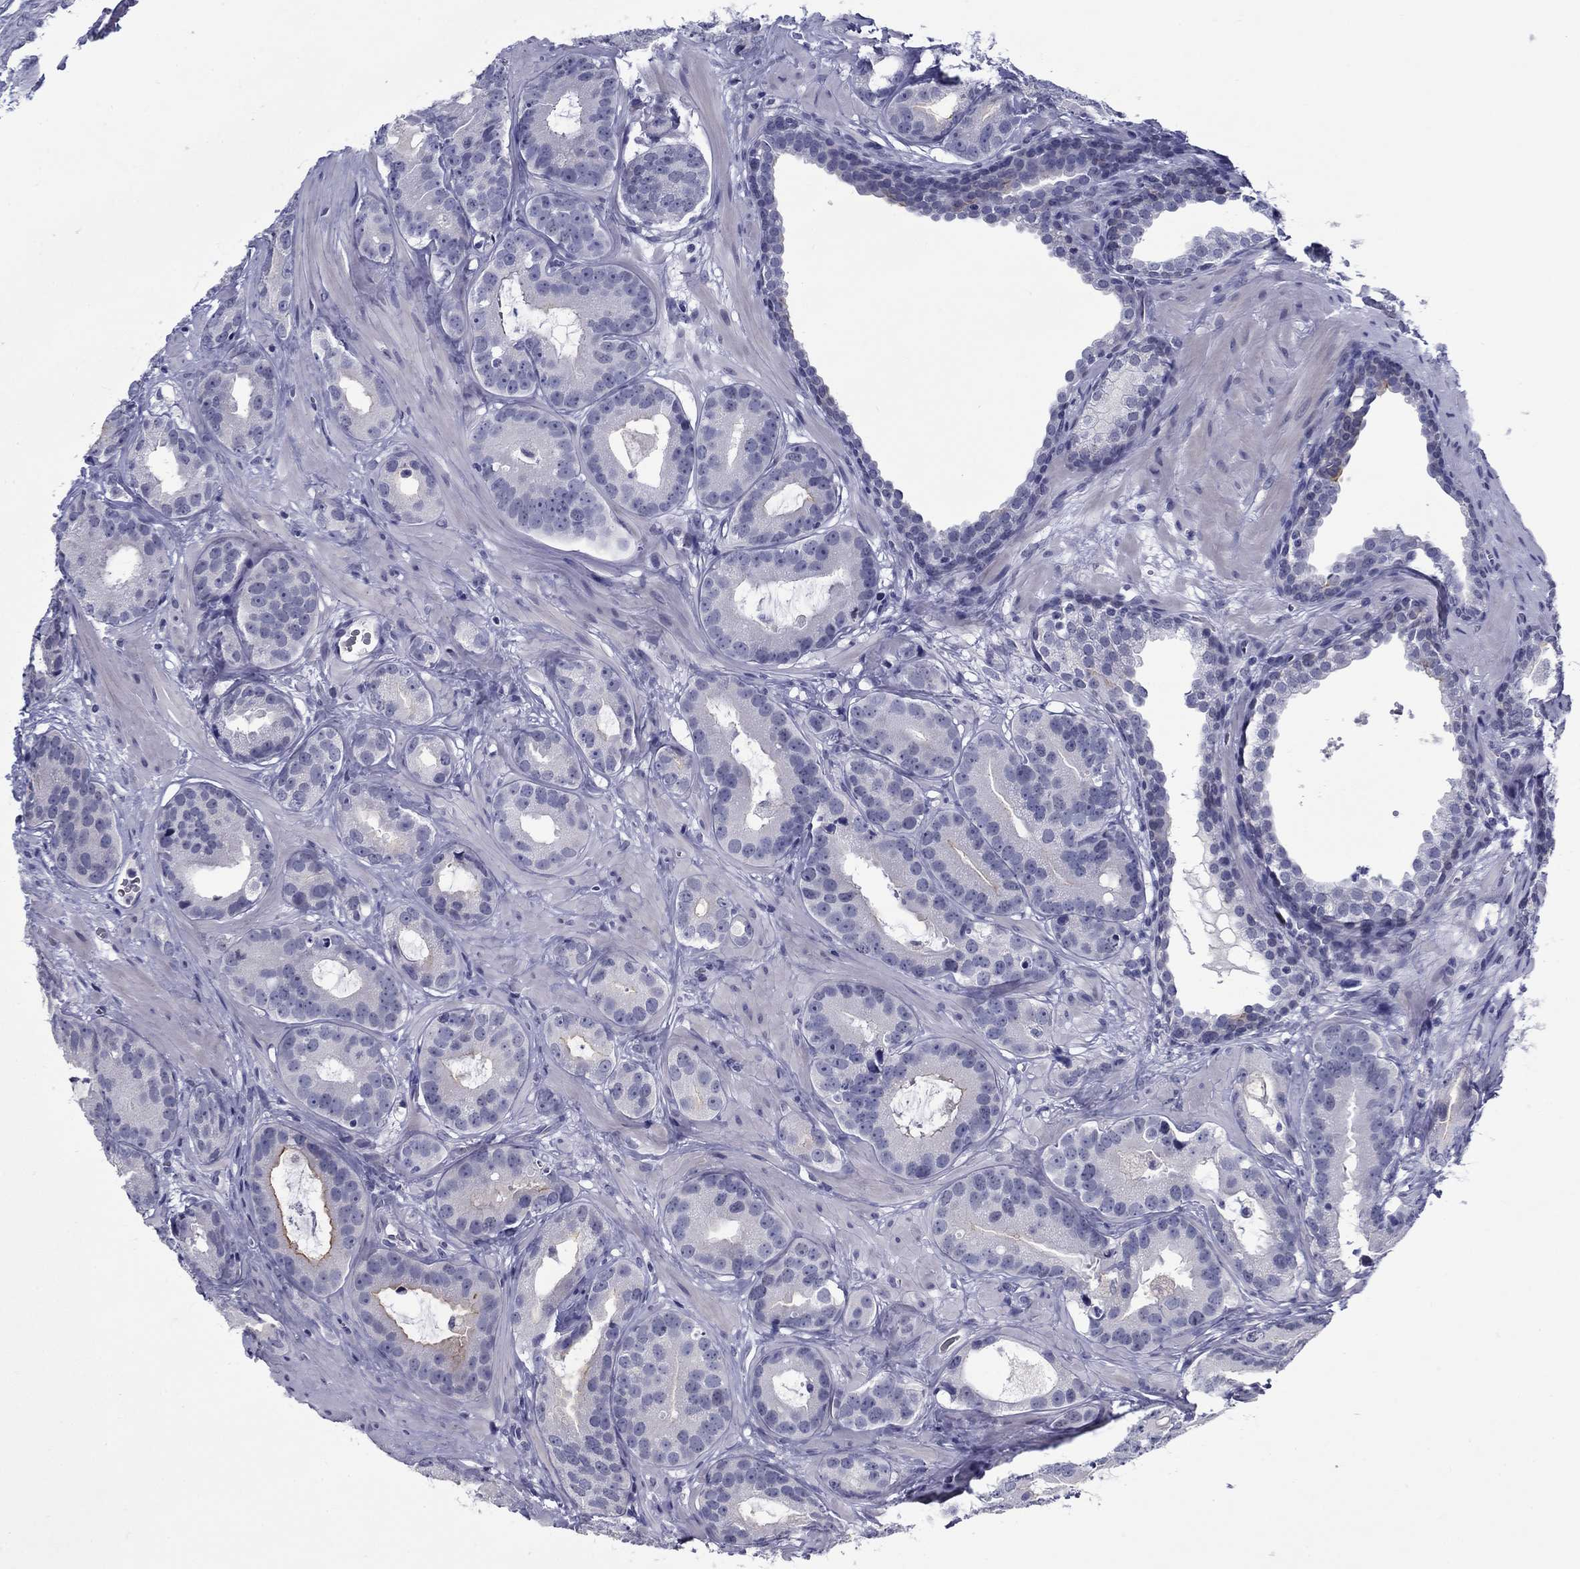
{"staining": {"intensity": "moderate", "quantity": "<25%", "location": "cytoplasmic/membranous"}, "tissue": "prostate cancer", "cell_type": "Tumor cells", "image_type": "cancer", "snomed": [{"axis": "morphology", "description": "Adenocarcinoma, NOS"}, {"axis": "topography", "description": "Prostate"}], "caption": "A photomicrograph of adenocarcinoma (prostate) stained for a protein demonstrates moderate cytoplasmic/membranous brown staining in tumor cells.", "gene": "C4orf19", "patient": {"sex": "male", "age": 69}}